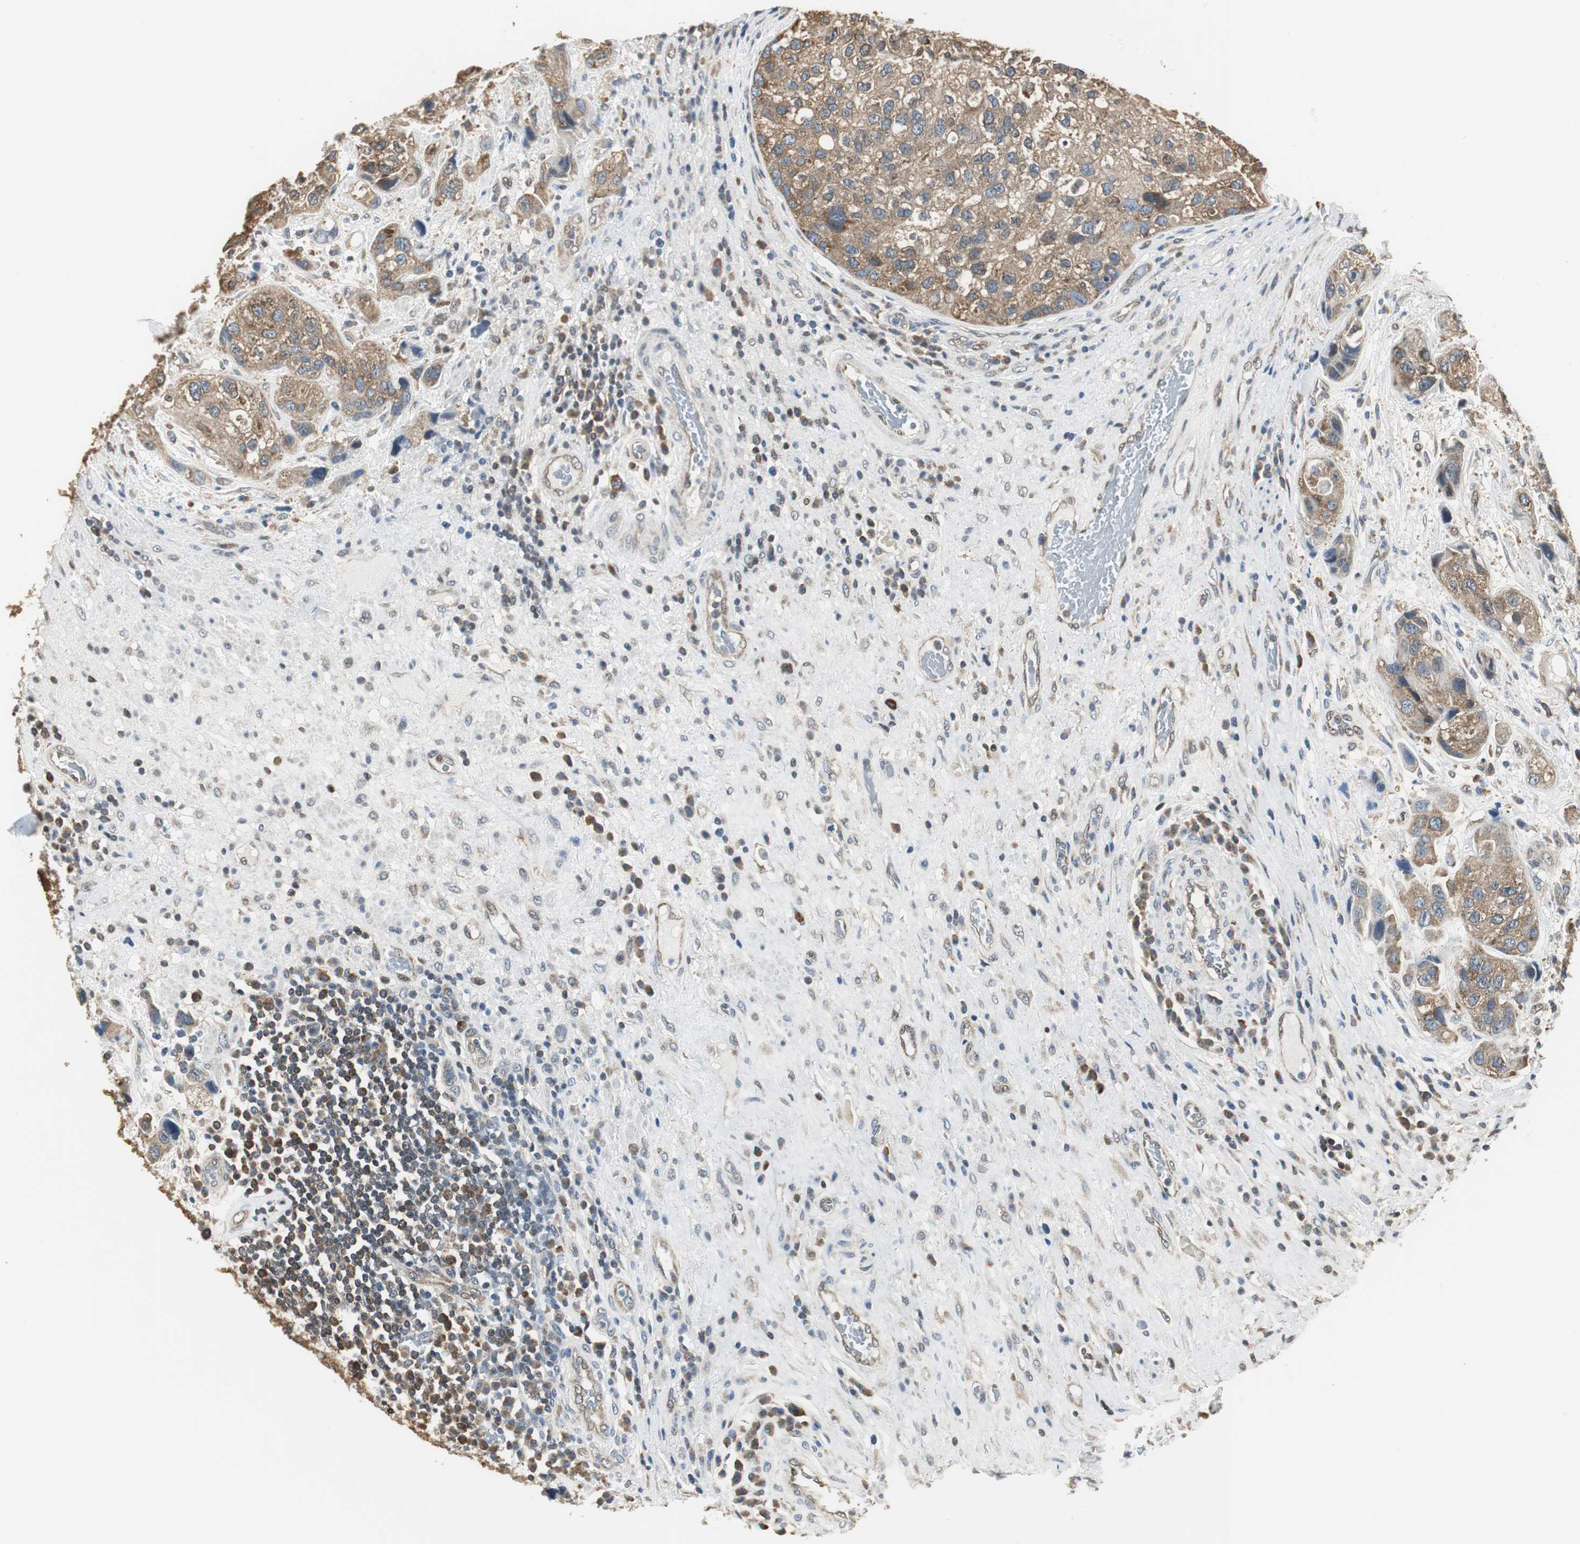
{"staining": {"intensity": "moderate", "quantity": ">75%", "location": "cytoplasmic/membranous"}, "tissue": "urothelial cancer", "cell_type": "Tumor cells", "image_type": "cancer", "snomed": [{"axis": "morphology", "description": "Urothelial carcinoma, High grade"}, {"axis": "topography", "description": "Urinary bladder"}], "caption": "Brown immunohistochemical staining in human urothelial cancer displays moderate cytoplasmic/membranous expression in about >75% of tumor cells. (DAB IHC, brown staining for protein, blue staining for nuclei).", "gene": "CCT5", "patient": {"sex": "female", "age": 64}}